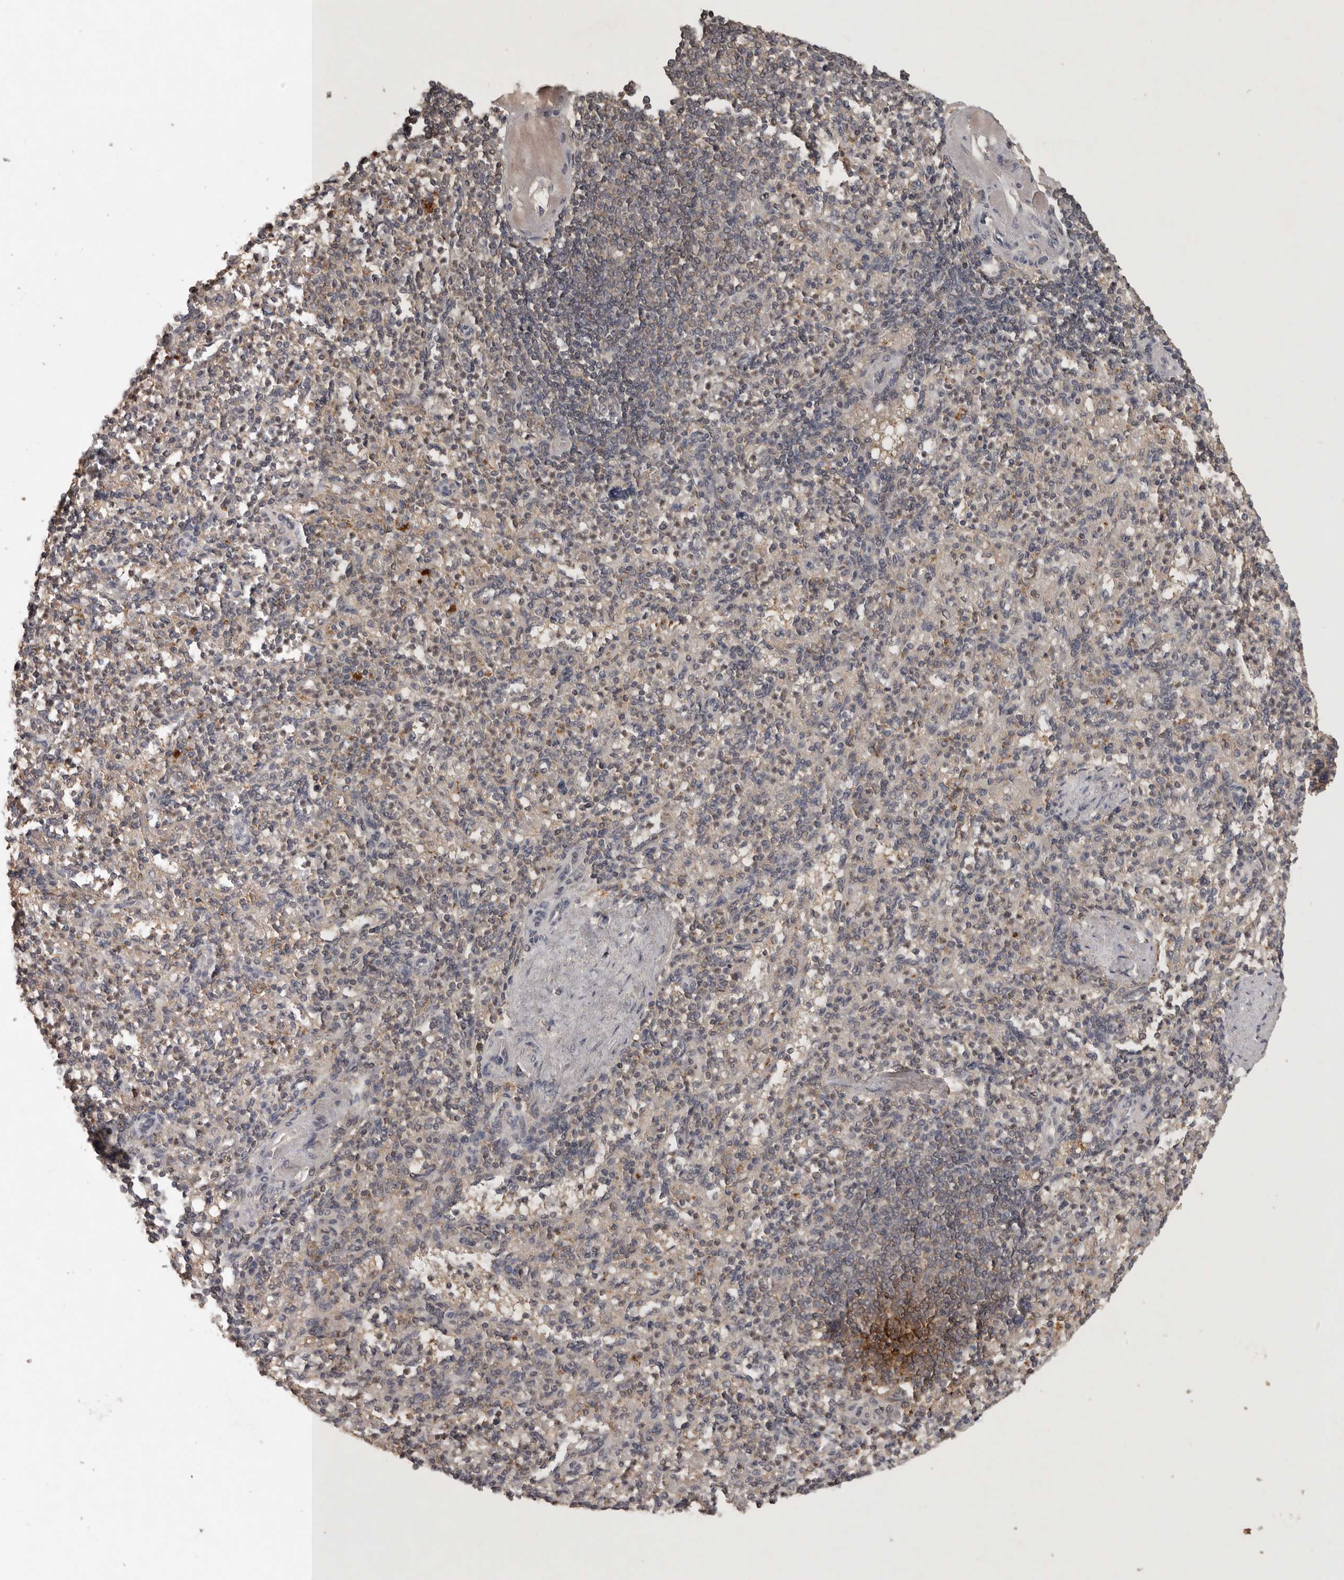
{"staining": {"intensity": "weak", "quantity": "25%-75%", "location": "cytoplasmic/membranous"}, "tissue": "spleen", "cell_type": "Cells in red pulp", "image_type": "normal", "snomed": [{"axis": "morphology", "description": "Normal tissue, NOS"}, {"axis": "topography", "description": "Spleen"}], "caption": "DAB (3,3'-diaminobenzidine) immunohistochemical staining of normal human spleen exhibits weak cytoplasmic/membranous protein positivity in about 25%-75% of cells in red pulp.", "gene": "ADAMTS4", "patient": {"sex": "female", "age": 74}}